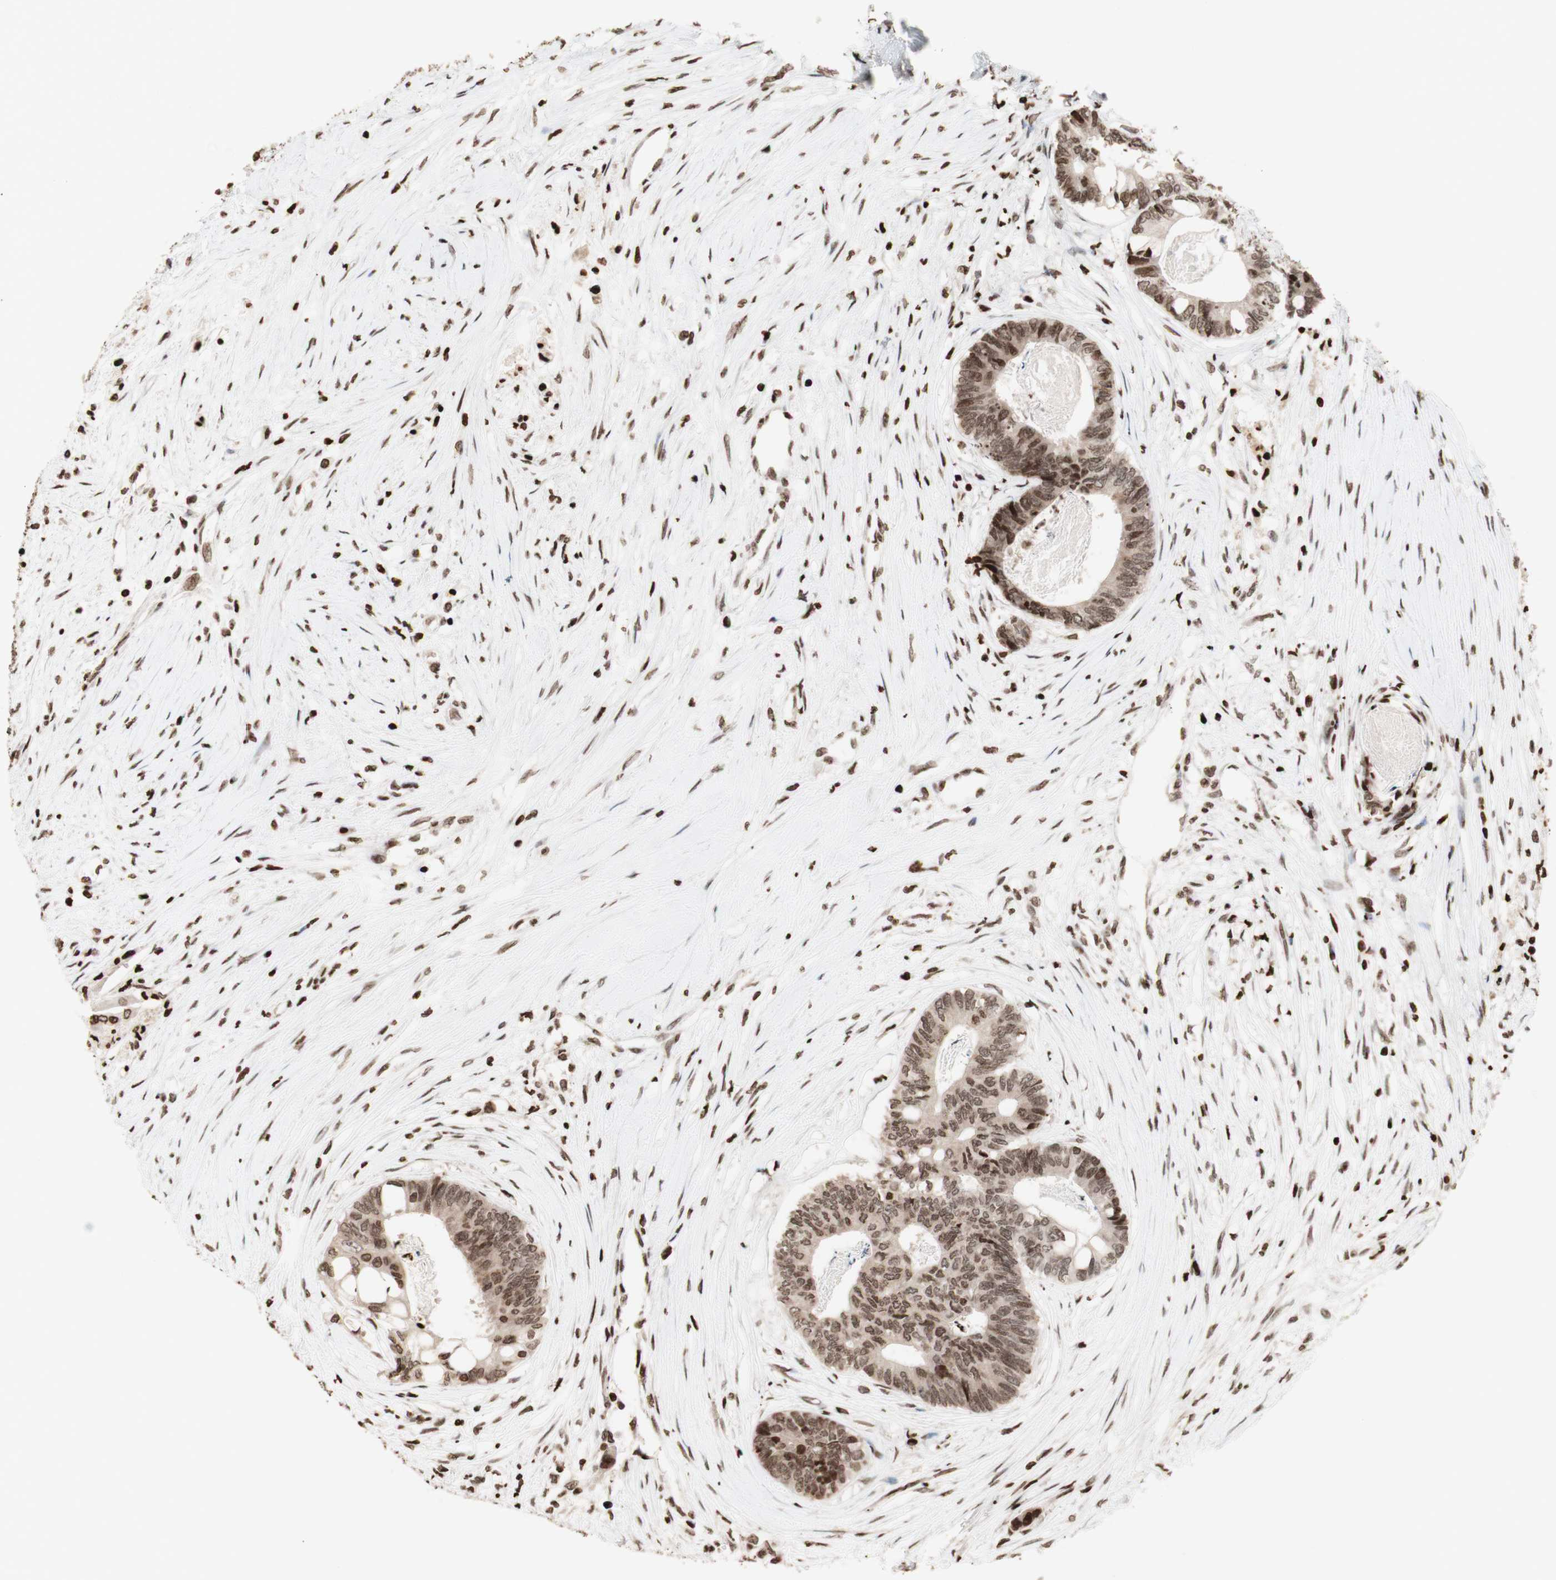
{"staining": {"intensity": "moderate", "quantity": ">75%", "location": "nuclear"}, "tissue": "colorectal cancer", "cell_type": "Tumor cells", "image_type": "cancer", "snomed": [{"axis": "morphology", "description": "Adenocarcinoma, NOS"}, {"axis": "topography", "description": "Rectum"}], "caption": "Adenocarcinoma (colorectal) stained with a brown dye reveals moderate nuclear positive staining in approximately >75% of tumor cells.", "gene": "NCAPD2", "patient": {"sex": "male", "age": 63}}